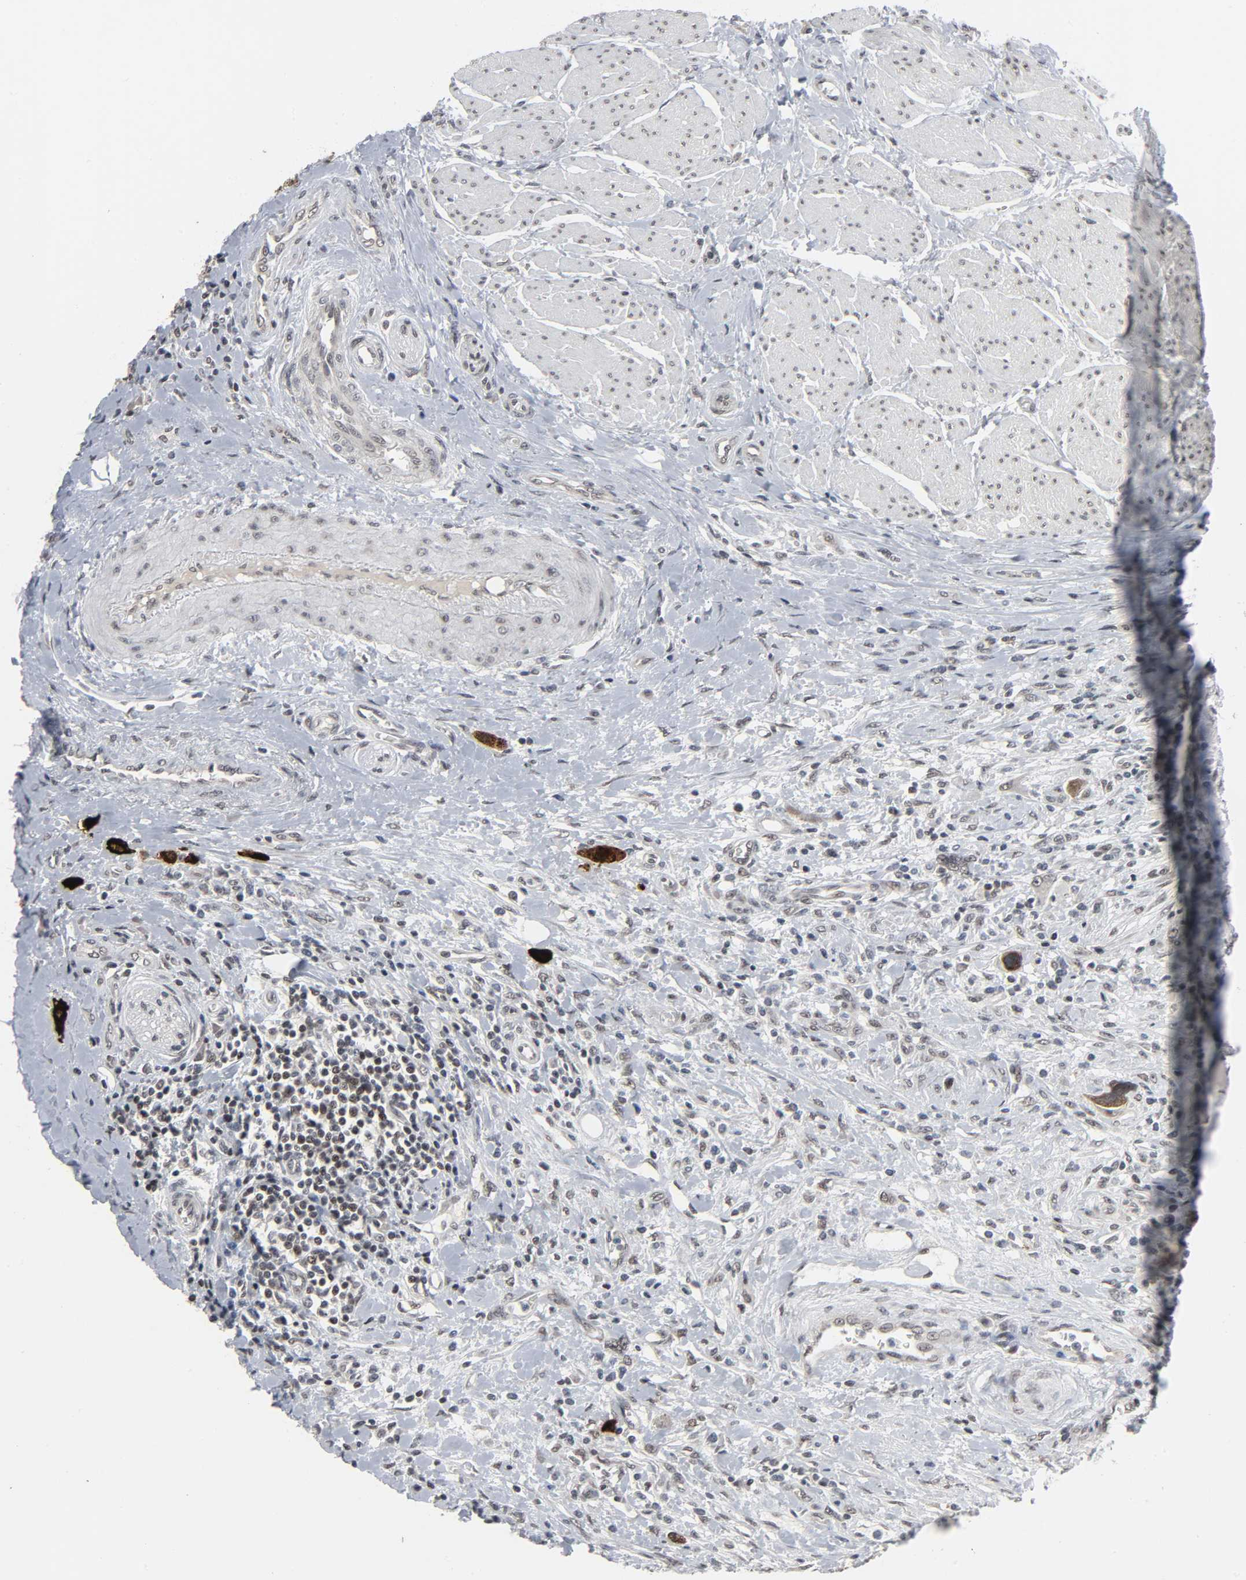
{"staining": {"intensity": "strong", "quantity": ">75%", "location": "cytoplasmic/membranous"}, "tissue": "urothelial cancer", "cell_type": "Tumor cells", "image_type": "cancer", "snomed": [{"axis": "morphology", "description": "Urothelial carcinoma, High grade"}, {"axis": "topography", "description": "Urinary bladder"}], "caption": "High-power microscopy captured an IHC image of high-grade urothelial carcinoma, revealing strong cytoplasmic/membranous staining in approximately >75% of tumor cells.", "gene": "MUC1", "patient": {"sex": "male", "age": 50}}